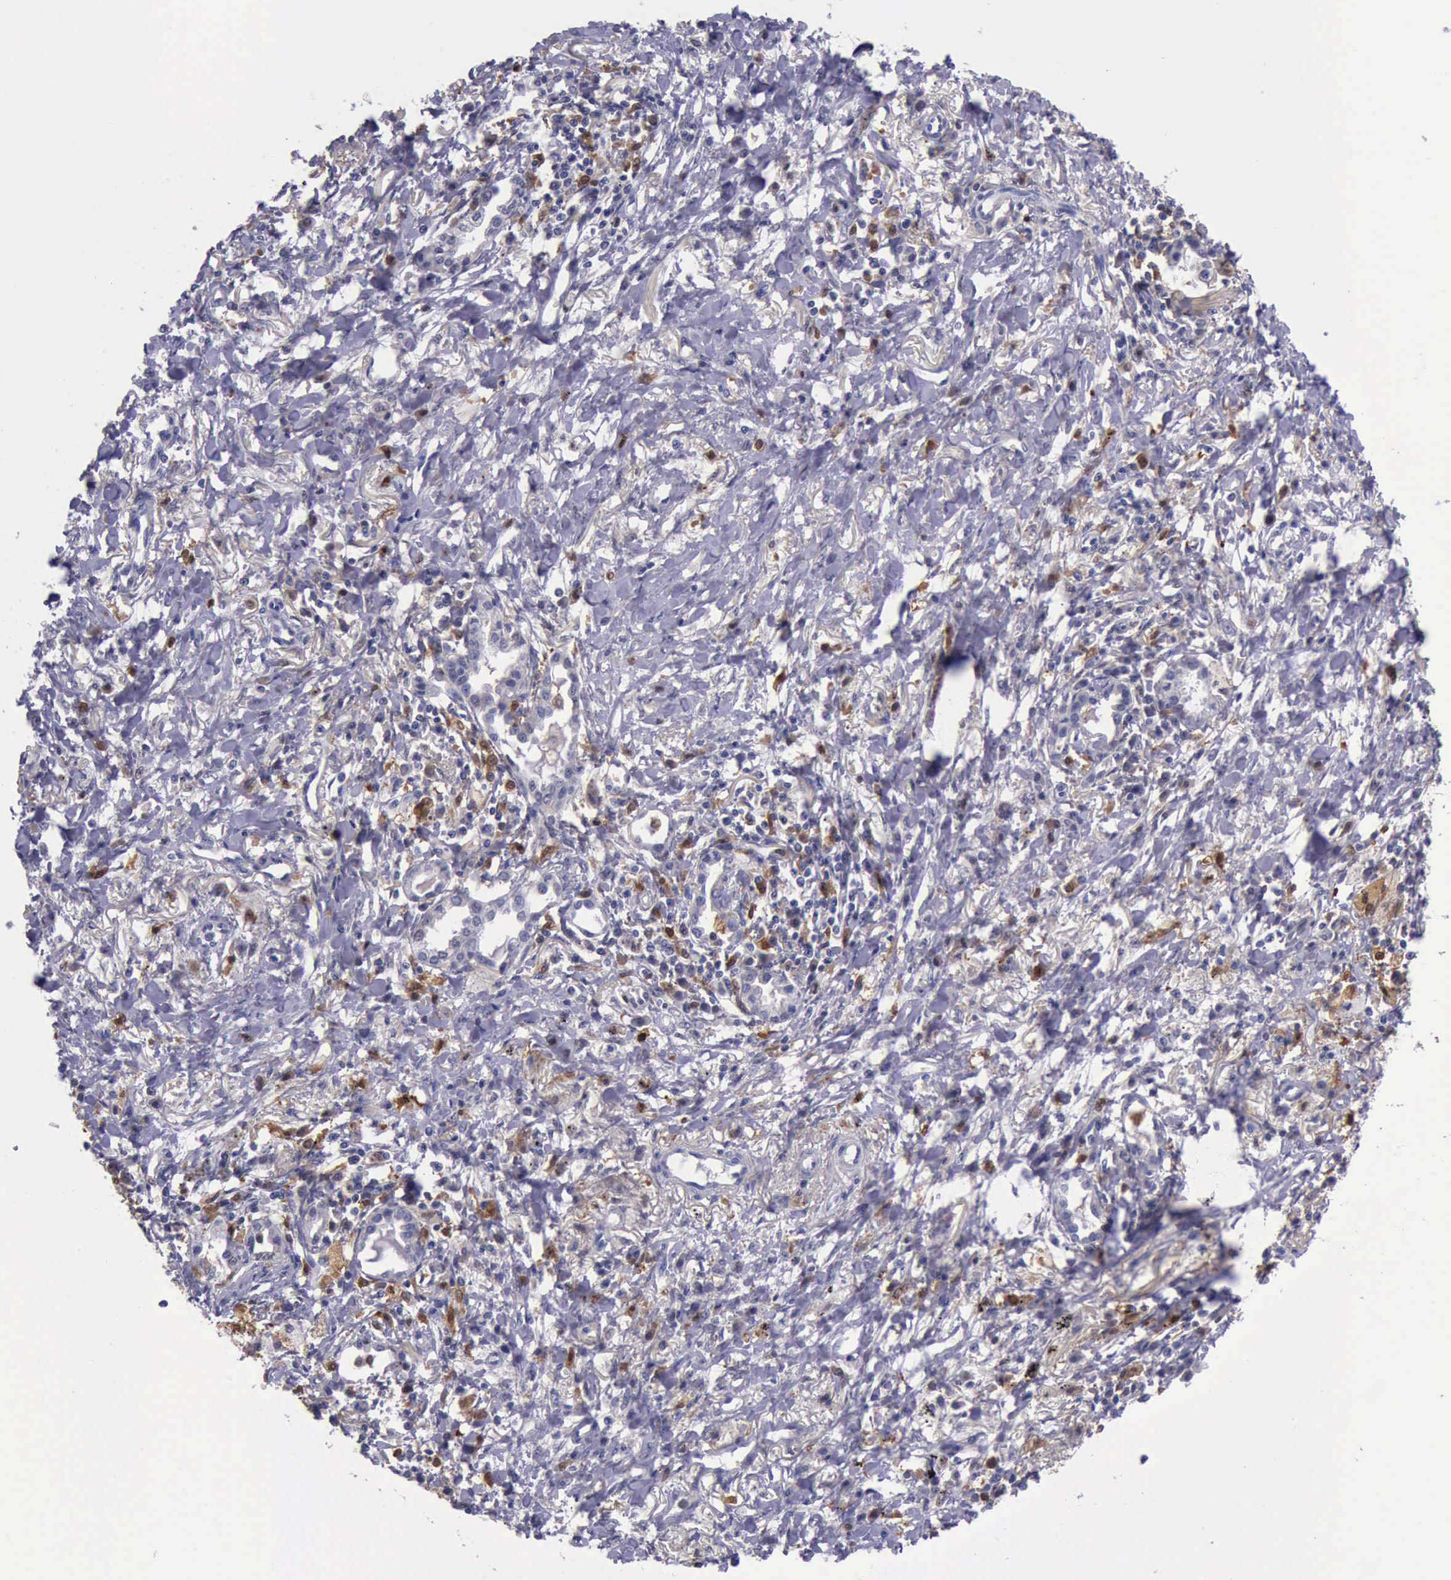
{"staining": {"intensity": "weak", "quantity": "<25%", "location": "cytoplasmic/membranous,nuclear"}, "tissue": "lung cancer", "cell_type": "Tumor cells", "image_type": "cancer", "snomed": [{"axis": "morphology", "description": "Adenocarcinoma, NOS"}, {"axis": "topography", "description": "Lung"}], "caption": "Lung adenocarcinoma was stained to show a protein in brown. There is no significant positivity in tumor cells.", "gene": "TYMP", "patient": {"sex": "male", "age": 60}}